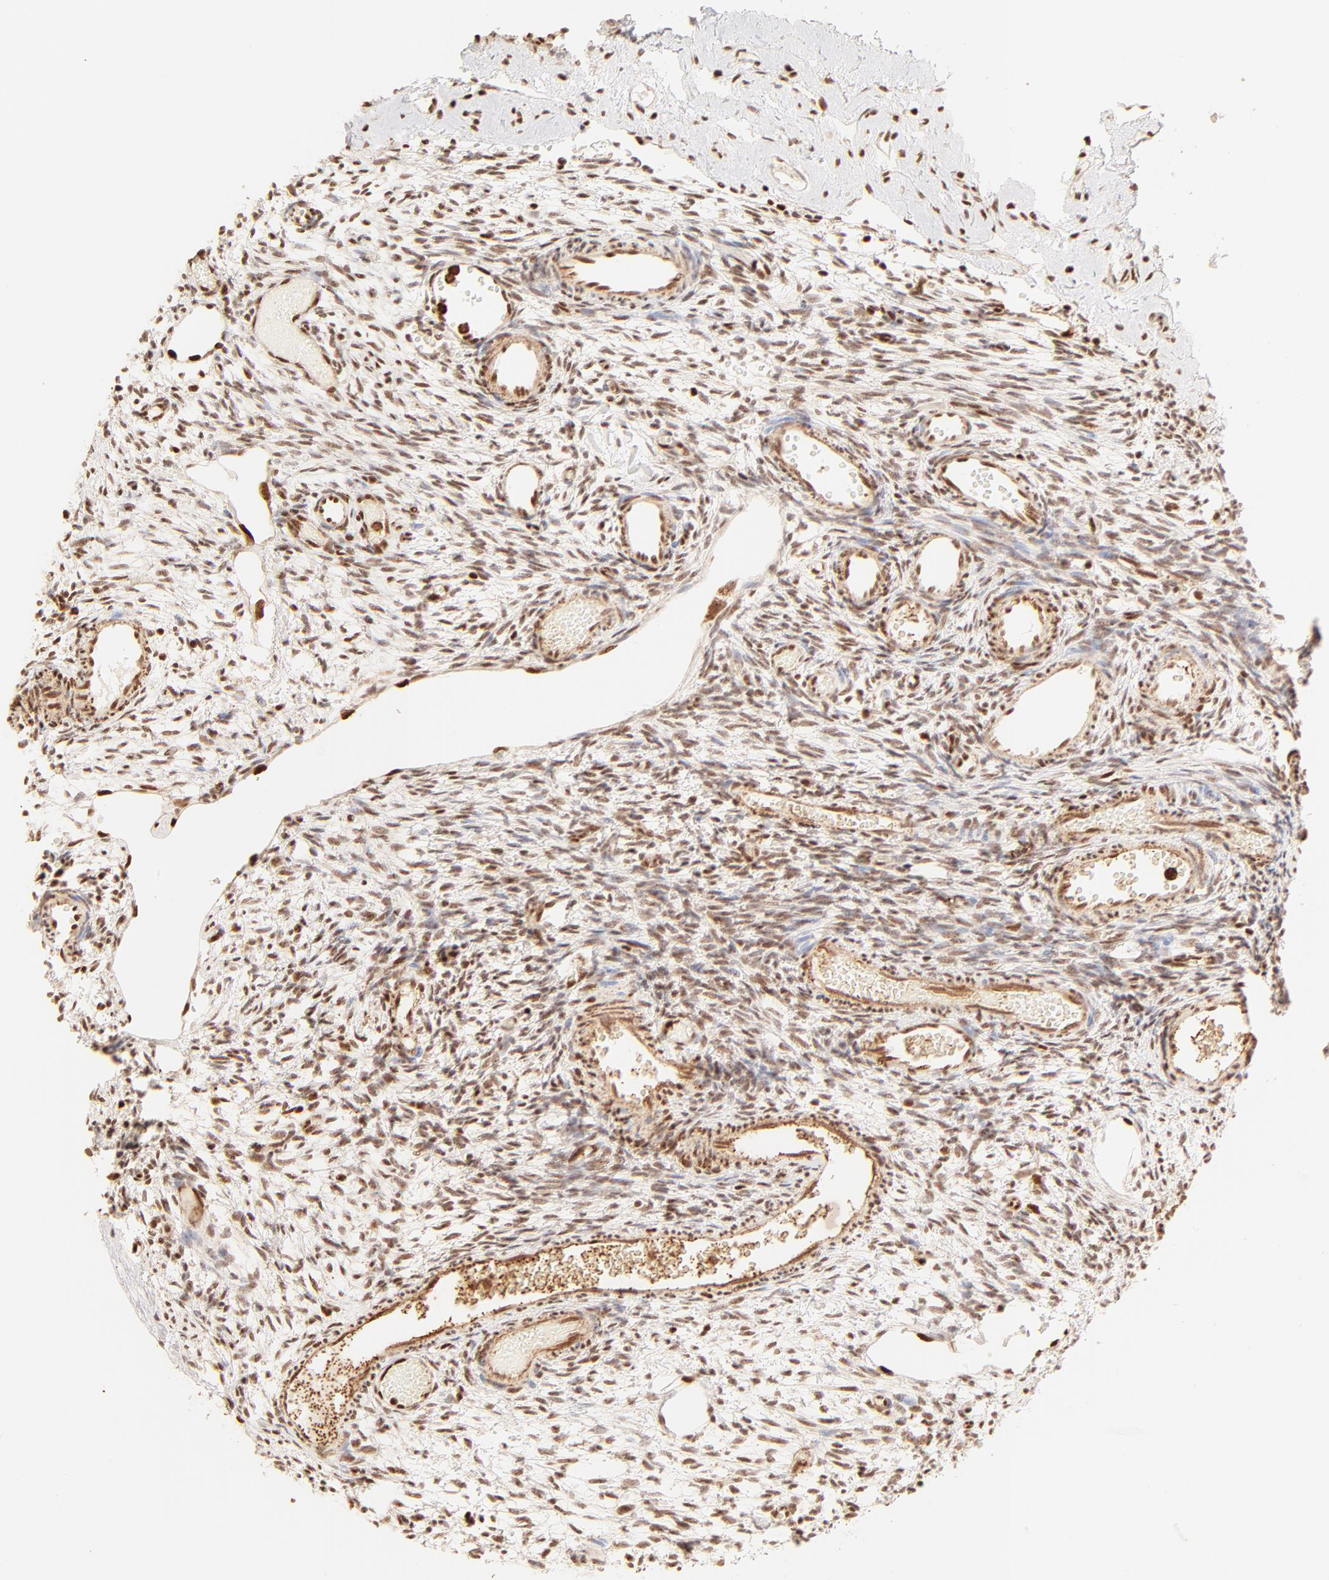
{"staining": {"intensity": "strong", "quantity": ">75%", "location": "cytoplasmic/membranous,nuclear"}, "tissue": "ovary", "cell_type": "Follicle cells", "image_type": "normal", "snomed": [{"axis": "morphology", "description": "Normal tissue, NOS"}, {"axis": "topography", "description": "Ovary"}], "caption": "Benign ovary reveals strong cytoplasmic/membranous,nuclear expression in approximately >75% of follicle cells, visualized by immunohistochemistry. (Stains: DAB (3,3'-diaminobenzidine) in brown, nuclei in blue, Microscopy: brightfield microscopy at high magnification).", "gene": "FAM50A", "patient": {"sex": "female", "age": 35}}